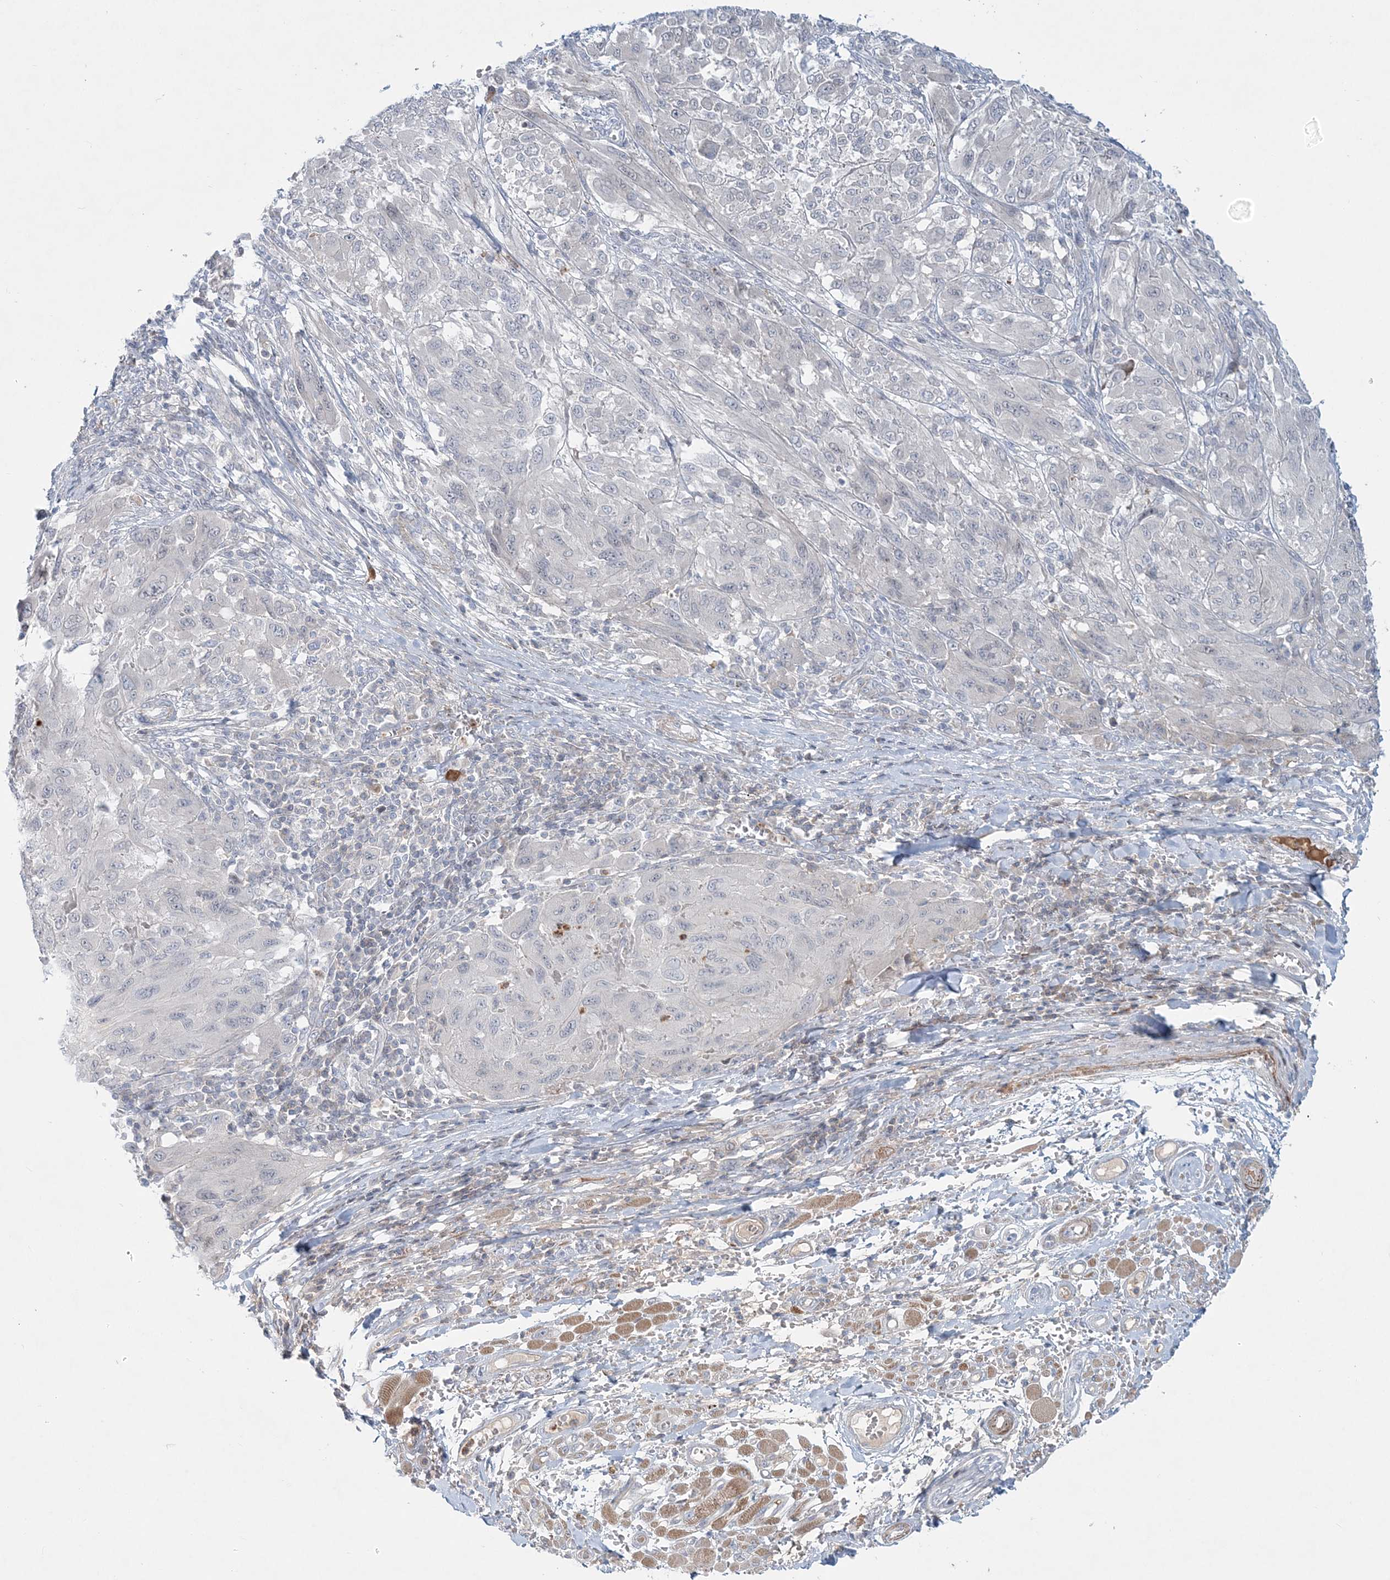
{"staining": {"intensity": "negative", "quantity": "none", "location": "none"}, "tissue": "melanoma", "cell_type": "Tumor cells", "image_type": "cancer", "snomed": [{"axis": "morphology", "description": "Malignant melanoma, NOS"}, {"axis": "topography", "description": "Skin"}], "caption": "Tumor cells show no significant positivity in melanoma.", "gene": "DNAH5", "patient": {"sex": "female", "age": 91}}